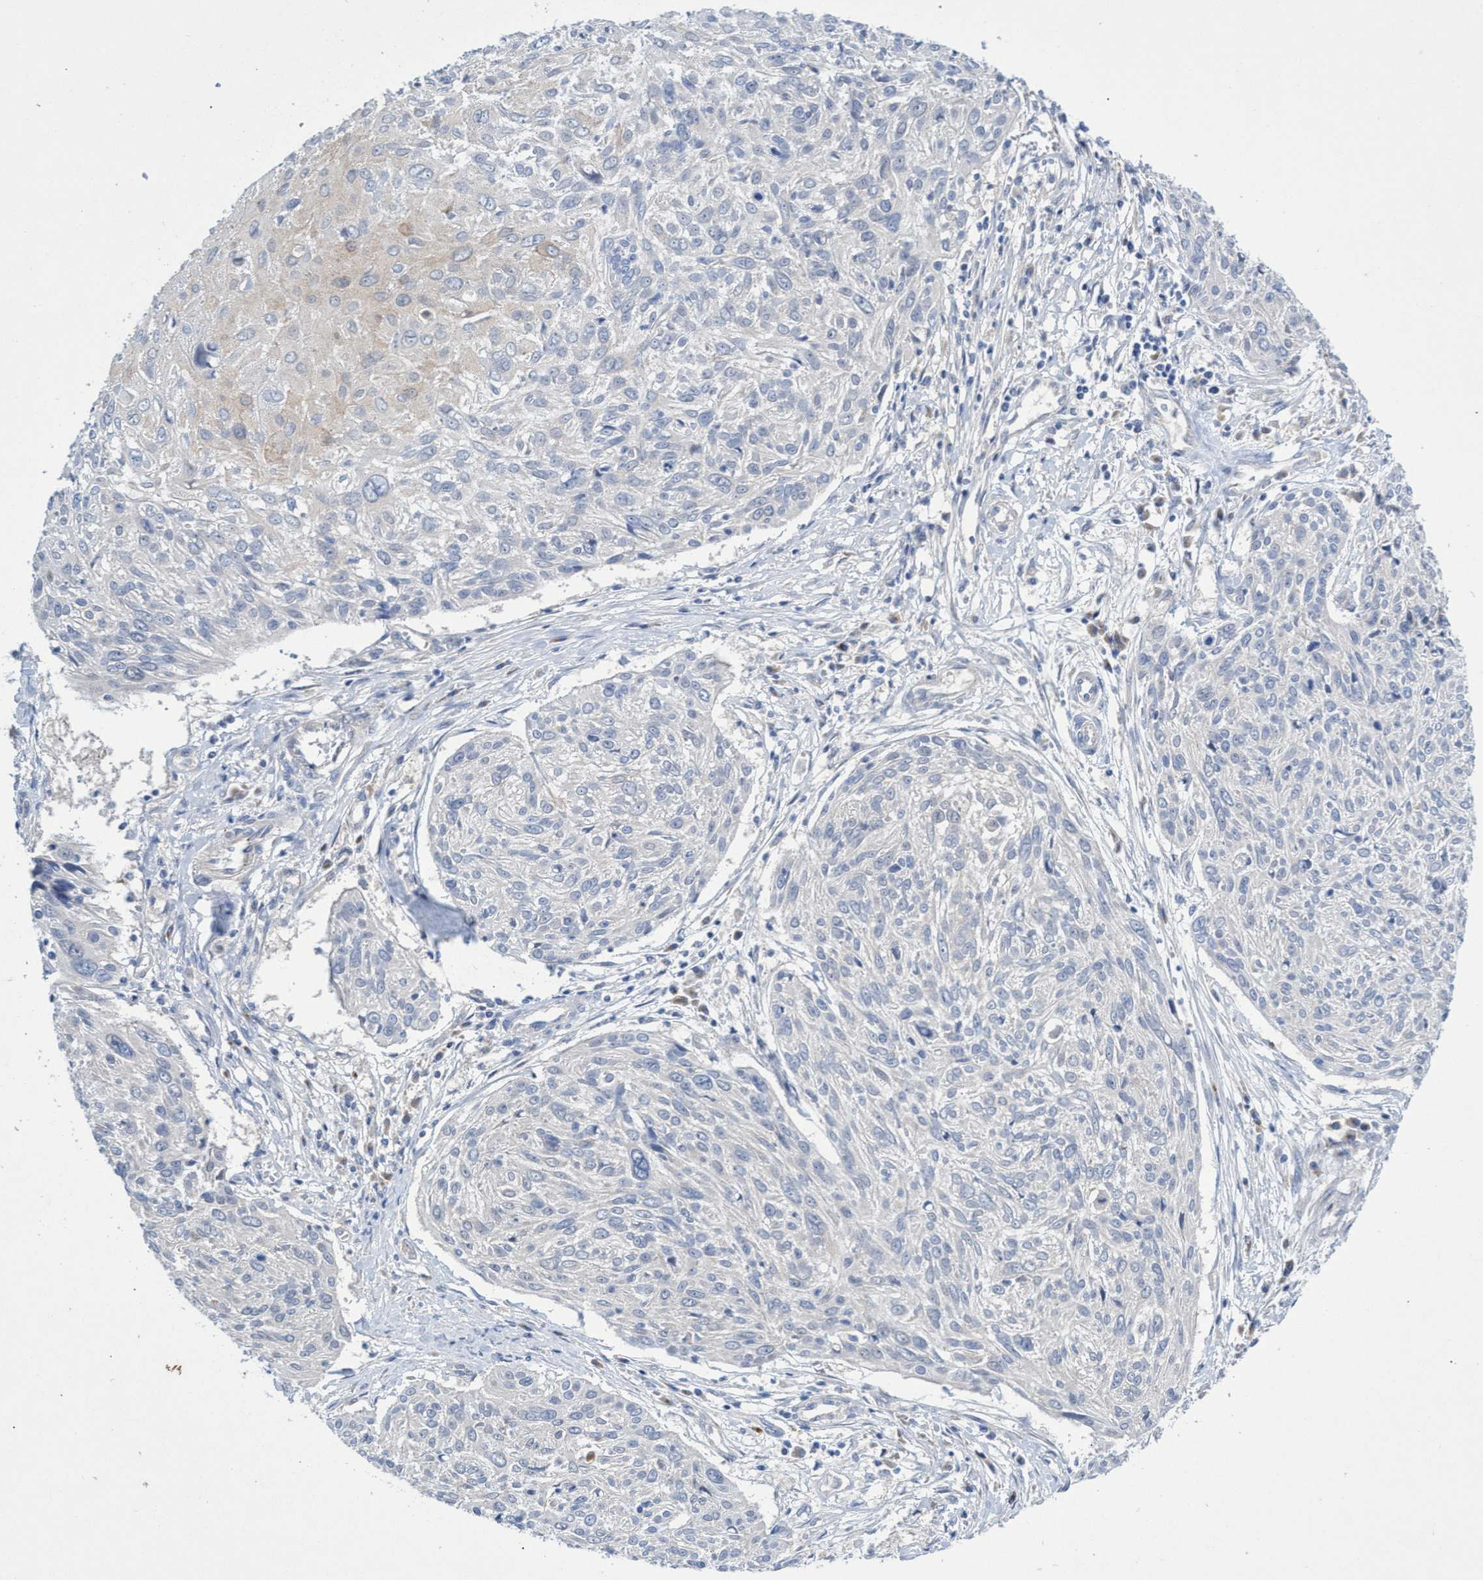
{"staining": {"intensity": "negative", "quantity": "none", "location": "none"}, "tissue": "cervical cancer", "cell_type": "Tumor cells", "image_type": "cancer", "snomed": [{"axis": "morphology", "description": "Squamous cell carcinoma, NOS"}, {"axis": "topography", "description": "Cervix"}], "caption": "Immunohistochemical staining of human cervical cancer demonstrates no significant staining in tumor cells.", "gene": "SVEP1", "patient": {"sex": "female", "age": 51}}